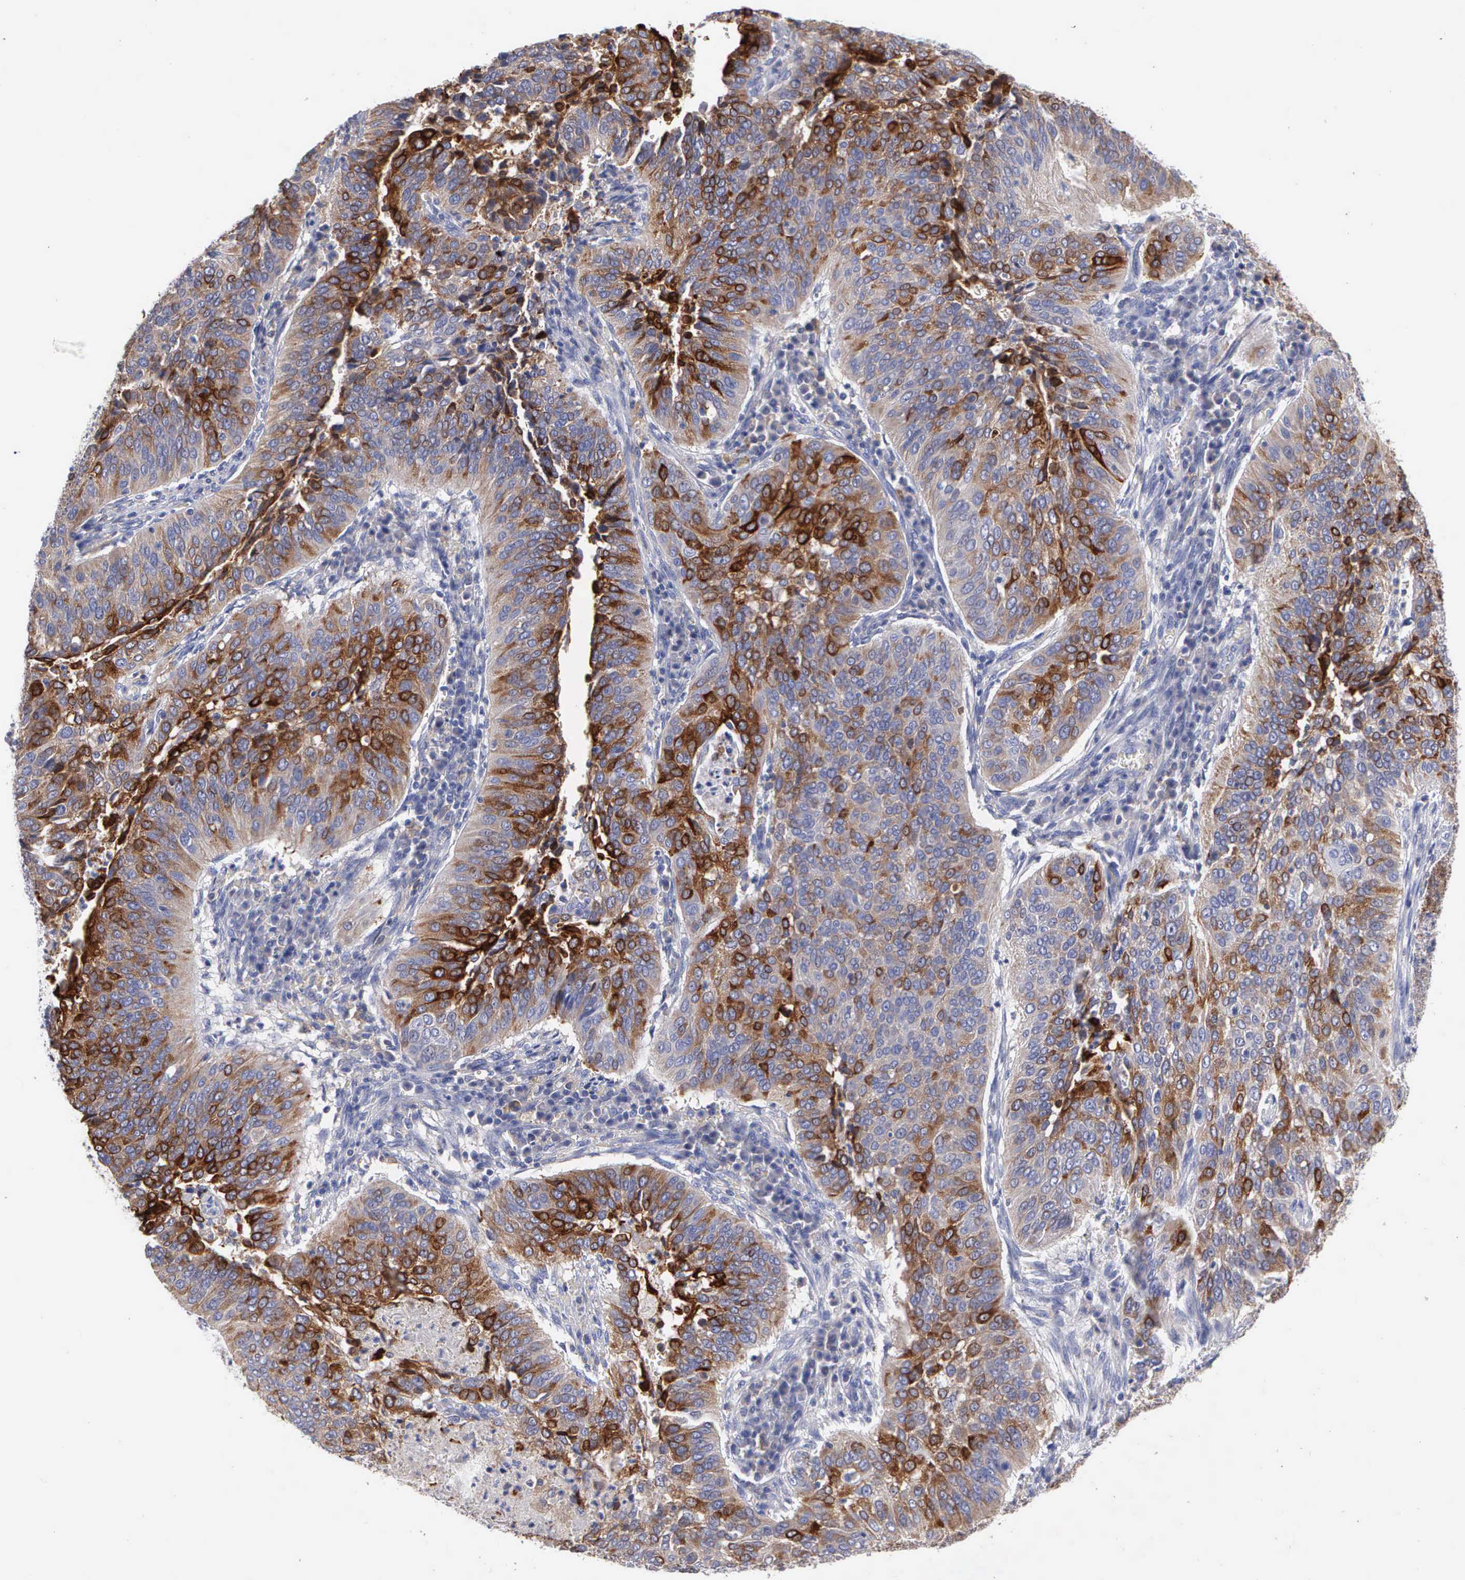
{"staining": {"intensity": "strong", "quantity": "25%-75%", "location": "cytoplasmic/membranous"}, "tissue": "cervical cancer", "cell_type": "Tumor cells", "image_type": "cancer", "snomed": [{"axis": "morphology", "description": "Squamous cell carcinoma, NOS"}, {"axis": "topography", "description": "Cervix"}], "caption": "Protein staining shows strong cytoplasmic/membranous expression in approximately 25%-75% of tumor cells in cervical cancer. The staining was performed using DAB, with brown indicating positive protein expression. Nuclei are stained blue with hematoxylin.", "gene": "PTGS2", "patient": {"sex": "female", "age": 39}}